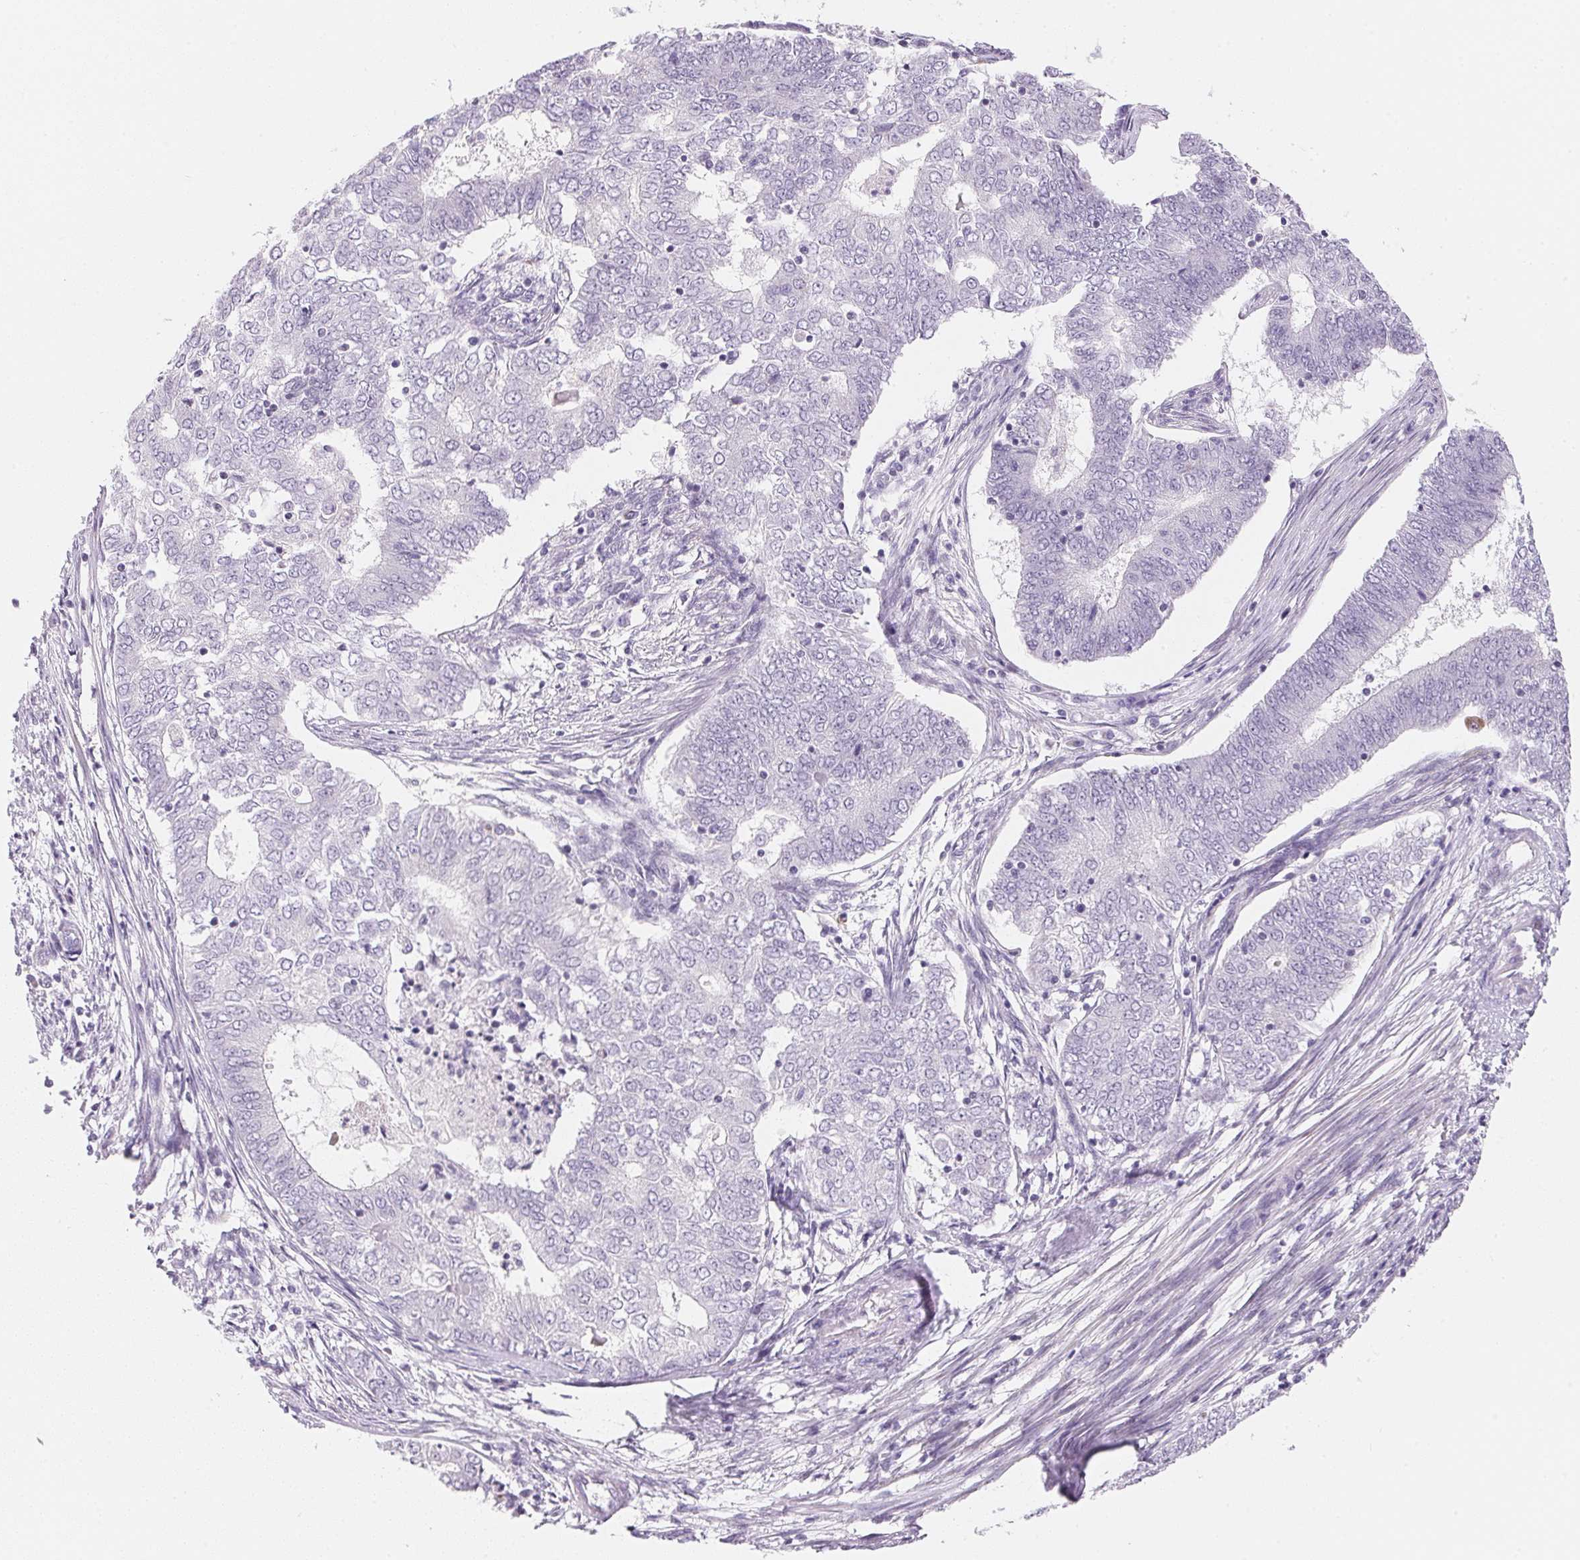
{"staining": {"intensity": "negative", "quantity": "none", "location": "none"}, "tissue": "endometrial cancer", "cell_type": "Tumor cells", "image_type": "cancer", "snomed": [{"axis": "morphology", "description": "Adenocarcinoma, NOS"}, {"axis": "topography", "description": "Endometrium"}], "caption": "High power microscopy image of an IHC histopathology image of endometrial cancer (adenocarcinoma), revealing no significant positivity in tumor cells. Brightfield microscopy of IHC stained with DAB (brown) and hematoxylin (blue), captured at high magnification.", "gene": "GIPC2", "patient": {"sex": "female", "age": 62}}